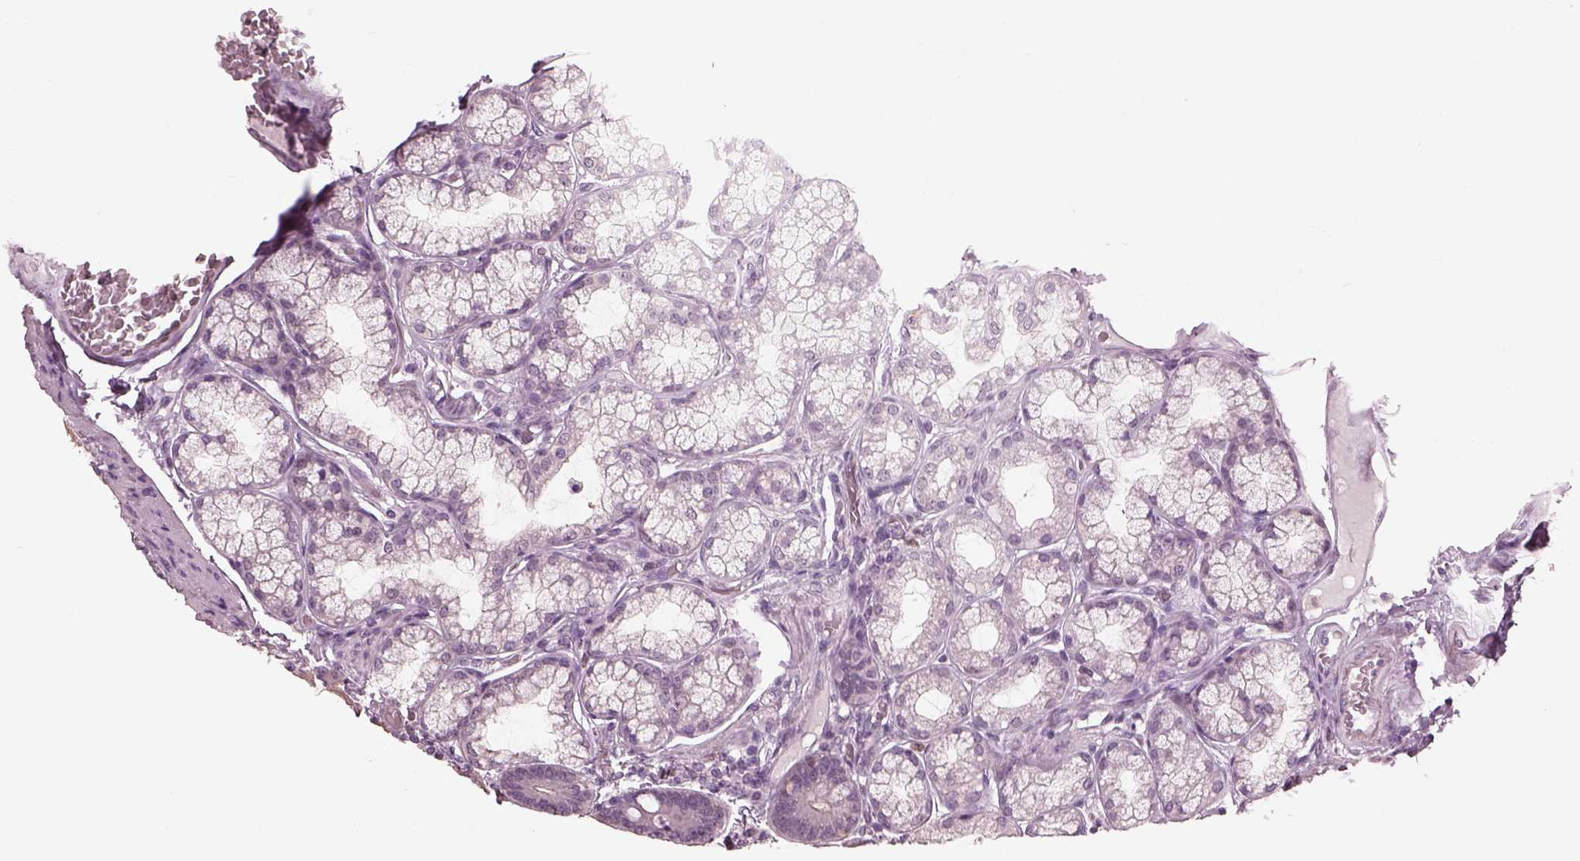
{"staining": {"intensity": "weak", "quantity": "<25%", "location": "cytoplasmic/membranous"}, "tissue": "duodenum", "cell_type": "Glandular cells", "image_type": "normal", "snomed": [{"axis": "morphology", "description": "Normal tissue, NOS"}, {"axis": "topography", "description": "Duodenum"}], "caption": "Human duodenum stained for a protein using immunohistochemistry reveals no positivity in glandular cells.", "gene": "TSKS", "patient": {"sex": "female", "age": 62}}